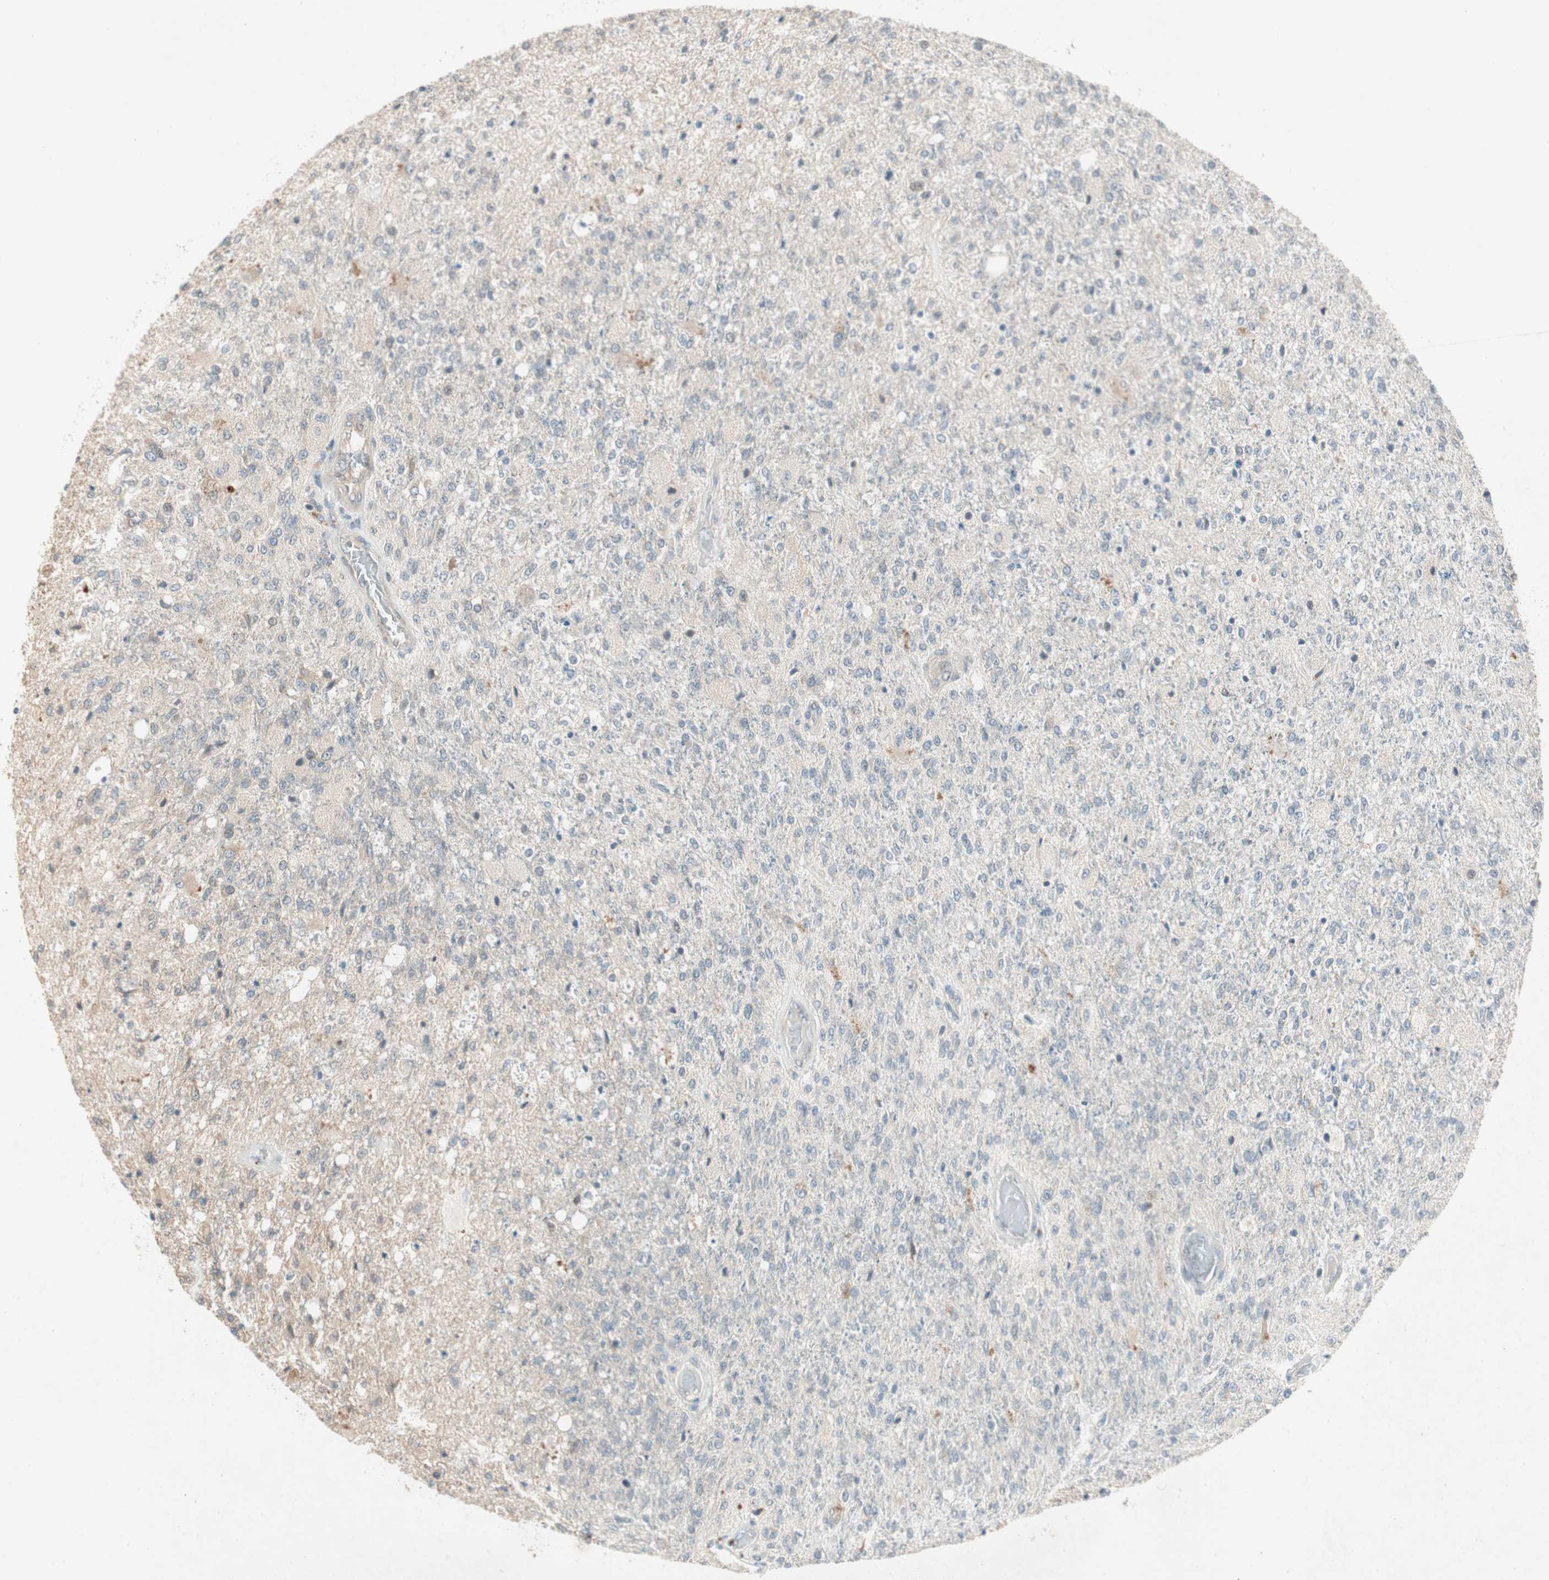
{"staining": {"intensity": "weak", "quantity": "<25%", "location": "cytoplasmic/membranous"}, "tissue": "glioma", "cell_type": "Tumor cells", "image_type": "cancer", "snomed": [{"axis": "morphology", "description": "Normal tissue, NOS"}, {"axis": "morphology", "description": "Glioma, malignant, High grade"}, {"axis": "topography", "description": "Cerebral cortex"}], "caption": "Tumor cells show no significant positivity in glioma.", "gene": "PGBD1", "patient": {"sex": "male", "age": 77}}